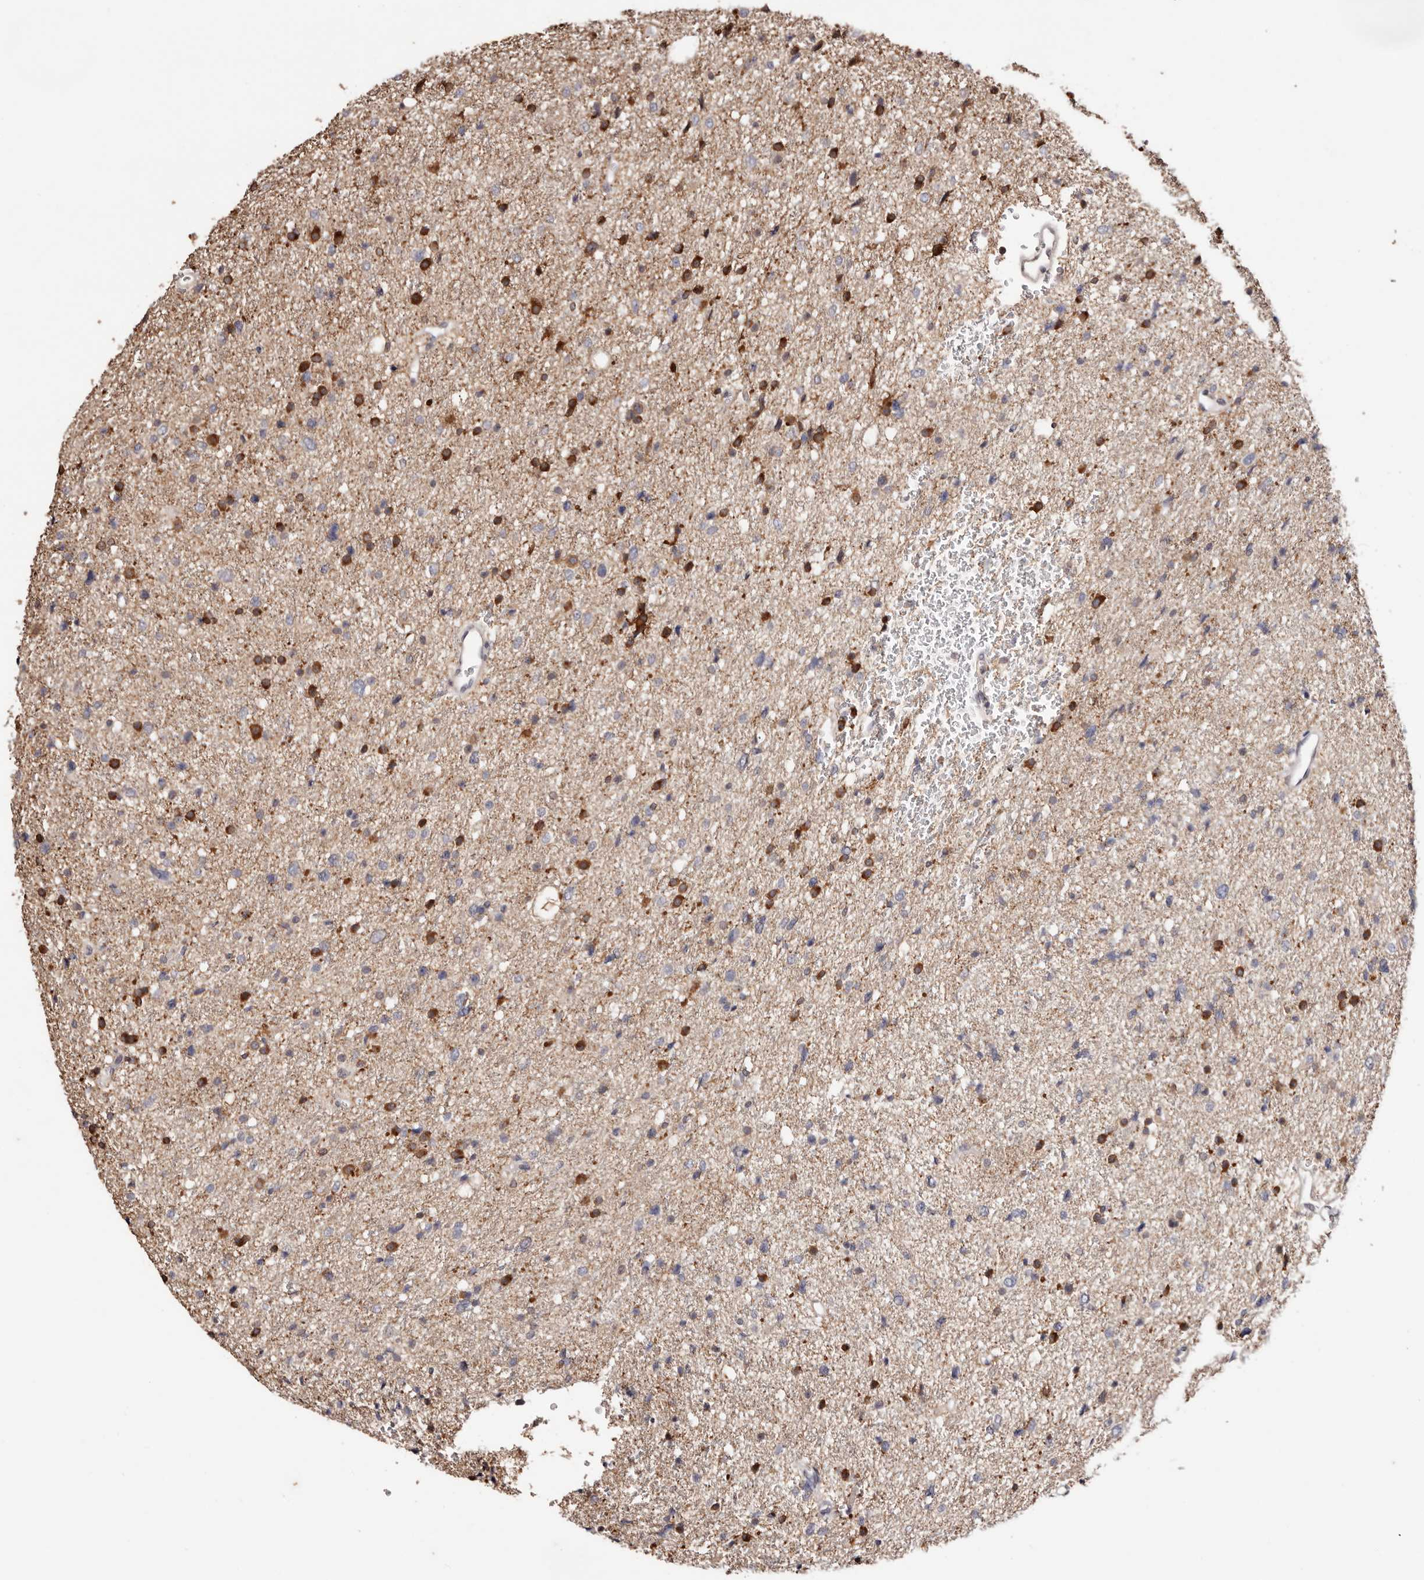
{"staining": {"intensity": "strong", "quantity": "<25%", "location": "cytoplasmic/membranous"}, "tissue": "glioma", "cell_type": "Tumor cells", "image_type": "cancer", "snomed": [{"axis": "morphology", "description": "Glioma, malignant, Low grade"}, {"axis": "topography", "description": "Brain"}], "caption": "Malignant glioma (low-grade) stained with a protein marker exhibits strong staining in tumor cells.", "gene": "TYW3", "patient": {"sex": "female", "age": 37}}